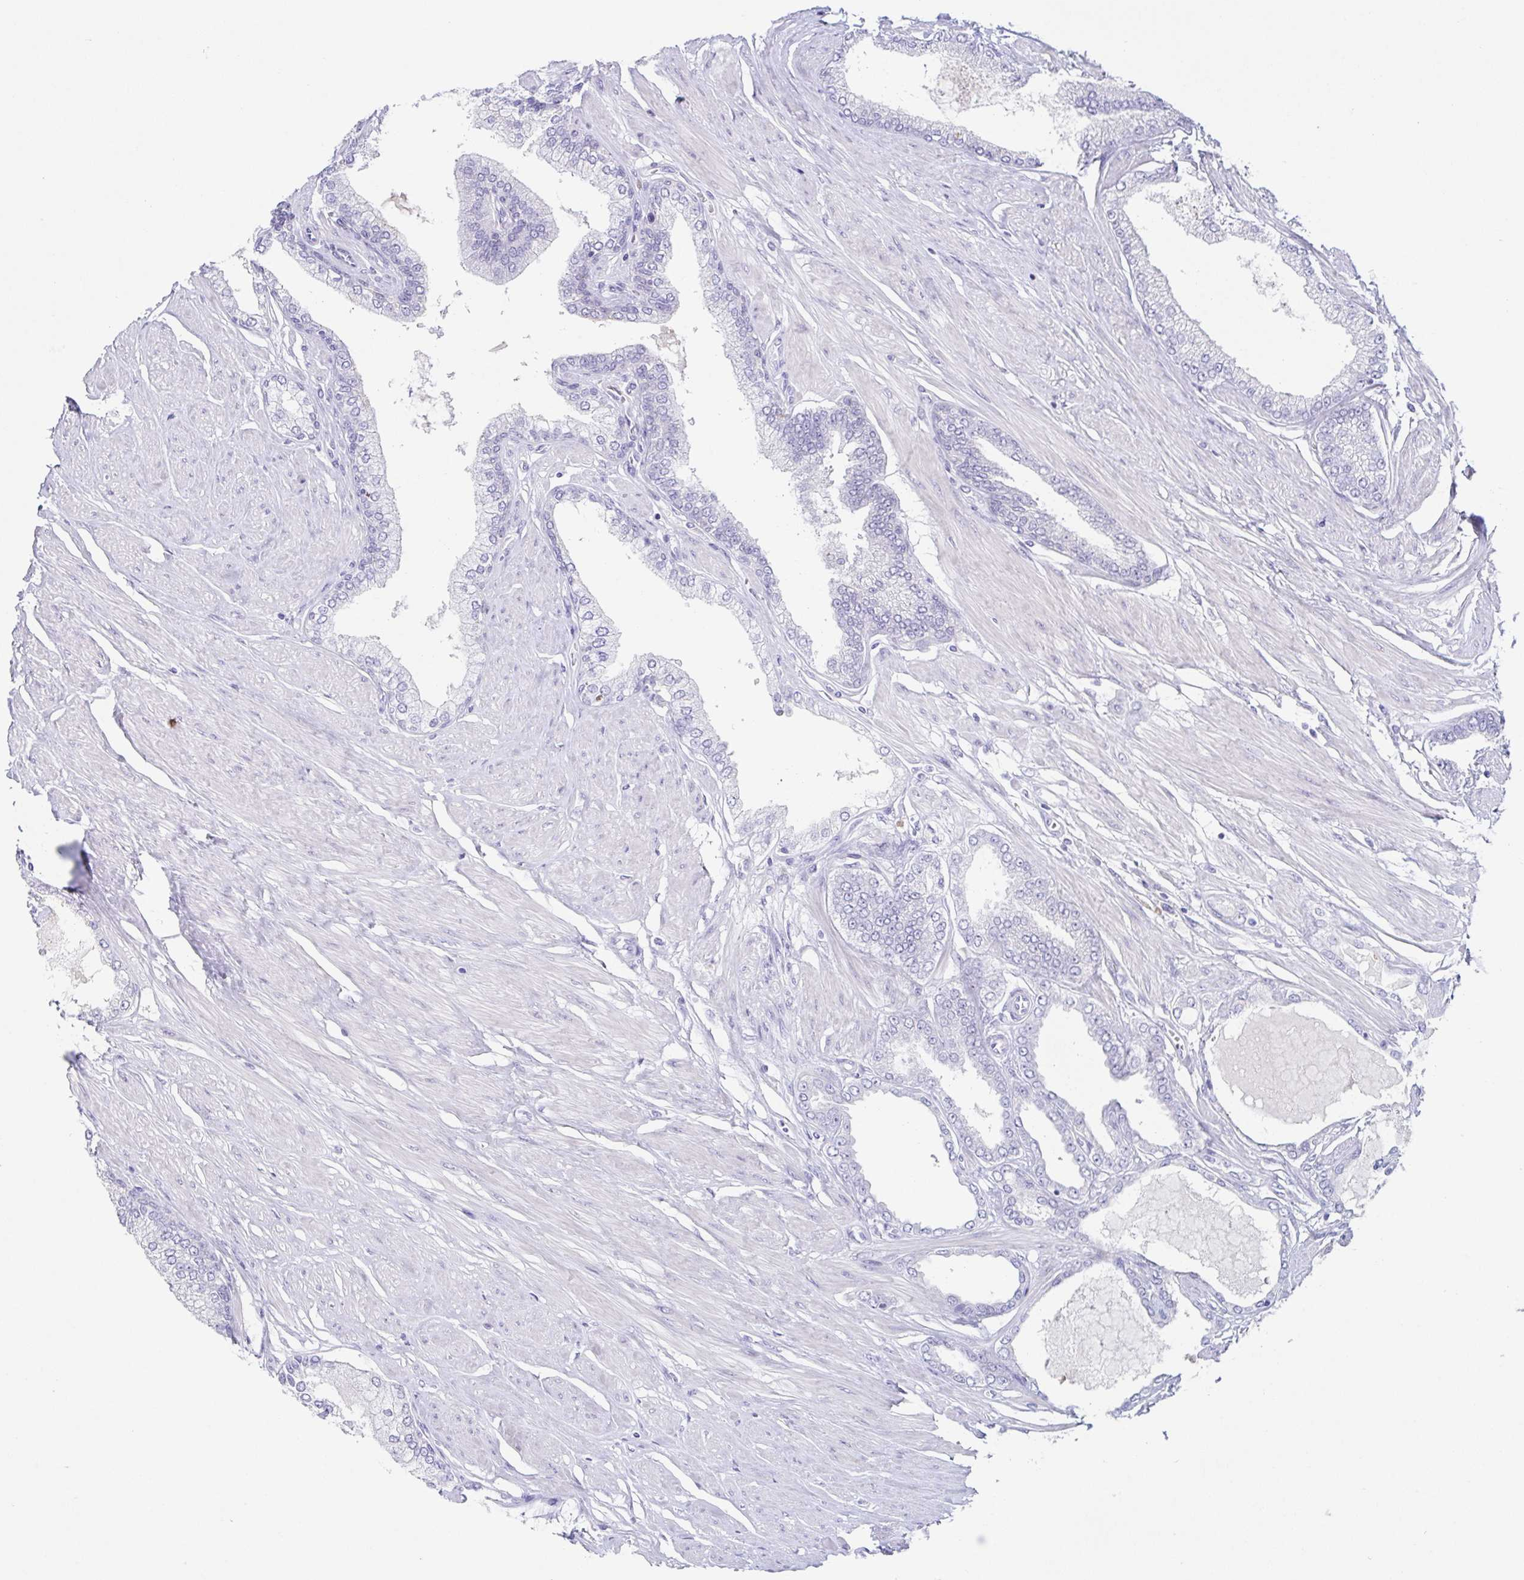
{"staining": {"intensity": "negative", "quantity": "none", "location": "none"}, "tissue": "prostate cancer", "cell_type": "Tumor cells", "image_type": "cancer", "snomed": [{"axis": "morphology", "description": "Adenocarcinoma, Low grade"}, {"axis": "topography", "description": "Prostate"}], "caption": "A micrograph of low-grade adenocarcinoma (prostate) stained for a protein exhibits no brown staining in tumor cells.", "gene": "HTR2A", "patient": {"sex": "male", "age": 55}}